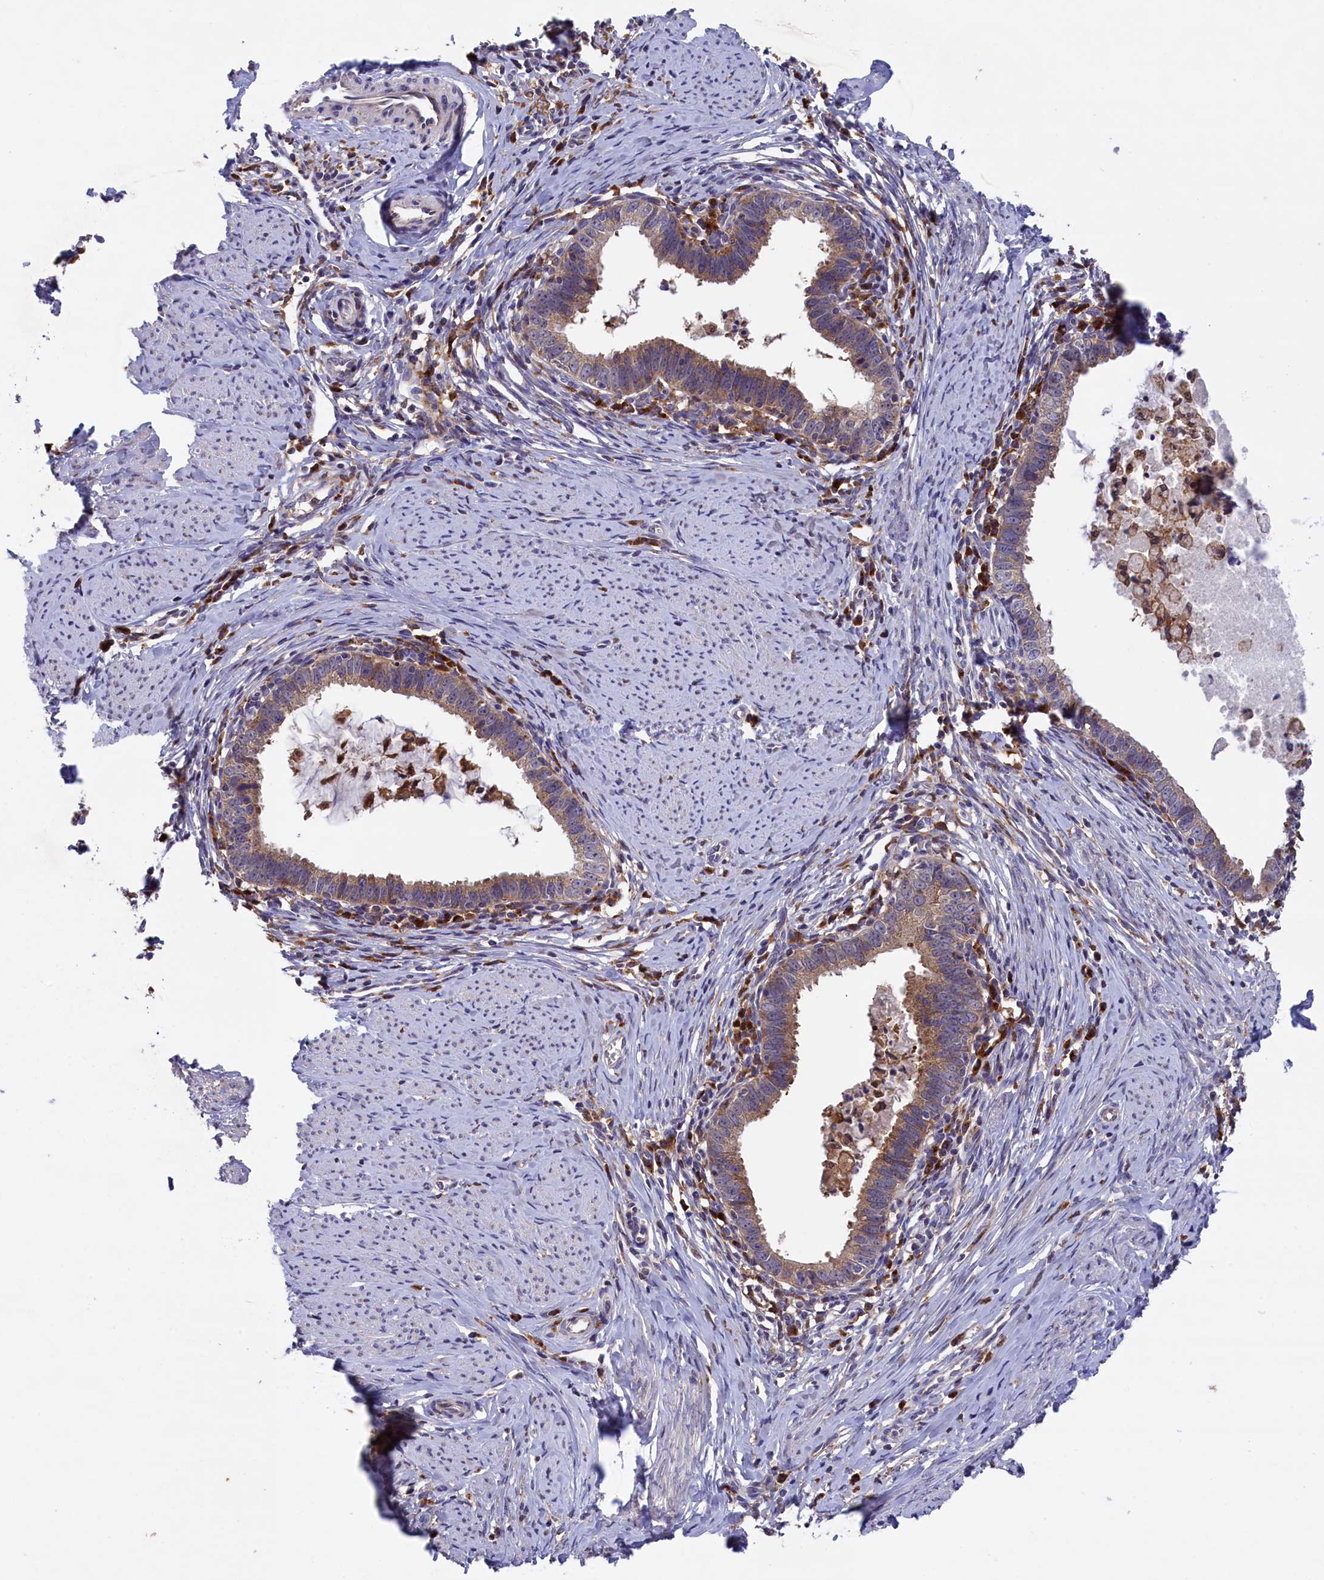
{"staining": {"intensity": "moderate", "quantity": ">75%", "location": "cytoplasmic/membranous"}, "tissue": "cervical cancer", "cell_type": "Tumor cells", "image_type": "cancer", "snomed": [{"axis": "morphology", "description": "Adenocarcinoma, NOS"}, {"axis": "topography", "description": "Cervix"}], "caption": "Cervical adenocarcinoma stained with a brown dye reveals moderate cytoplasmic/membranous positive expression in about >75% of tumor cells.", "gene": "NAIP", "patient": {"sex": "female", "age": 36}}